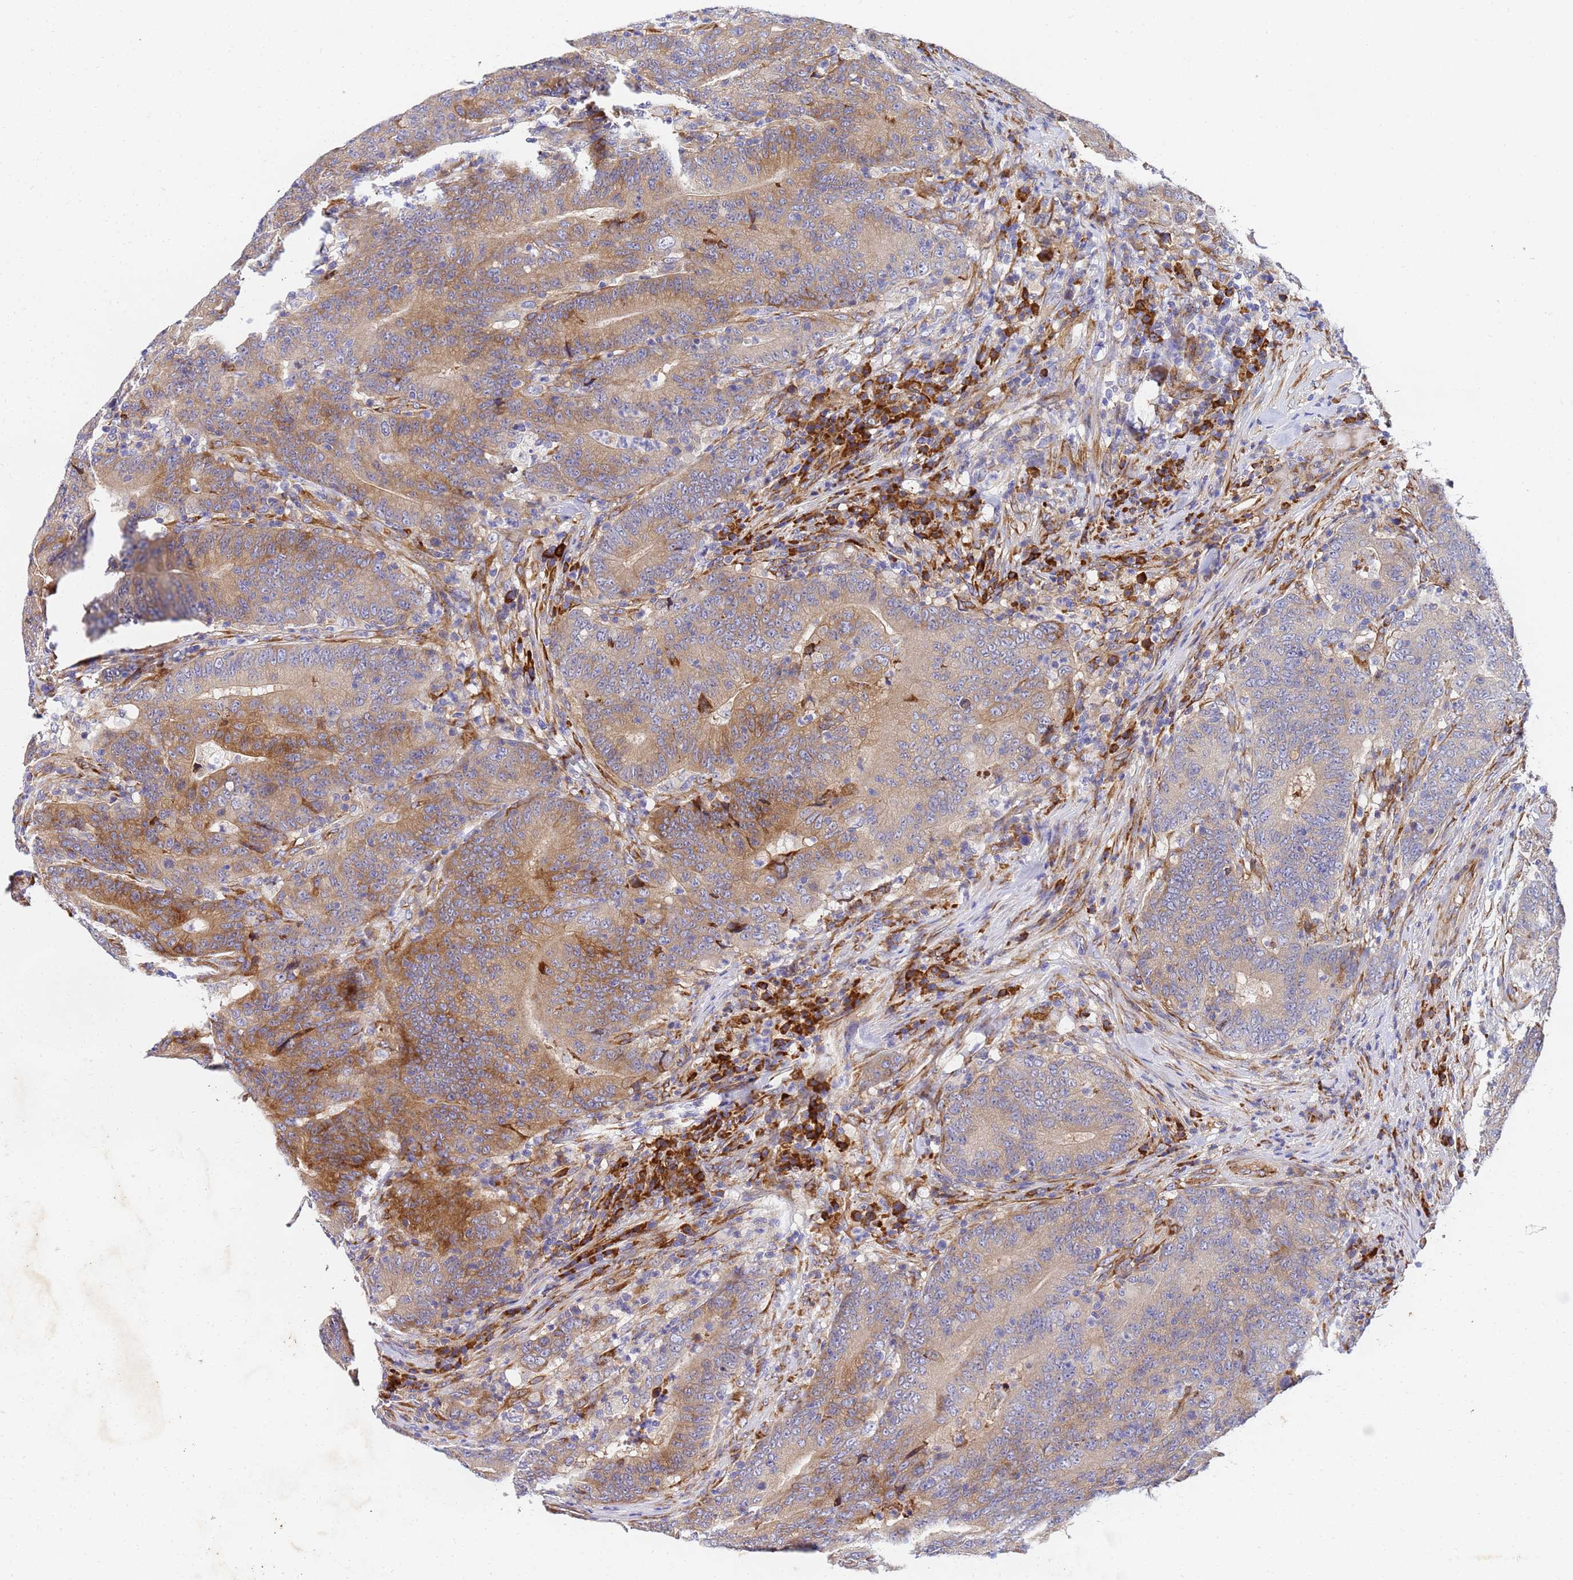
{"staining": {"intensity": "moderate", "quantity": ">75%", "location": "cytoplasmic/membranous"}, "tissue": "colorectal cancer", "cell_type": "Tumor cells", "image_type": "cancer", "snomed": [{"axis": "morphology", "description": "Normal tissue, NOS"}, {"axis": "morphology", "description": "Adenocarcinoma, NOS"}, {"axis": "topography", "description": "Colon"}], "caption": "An immunohistochemistry (IHC) micrograph of tumor tissue is shown. Protein staining in brown highlights moderate cytoplasmic/membranous positivity in adenocarcinoma (colorectal) within tumor cells.", "gene": "POM121", "patient": {"sex": "female", "age": 75}}